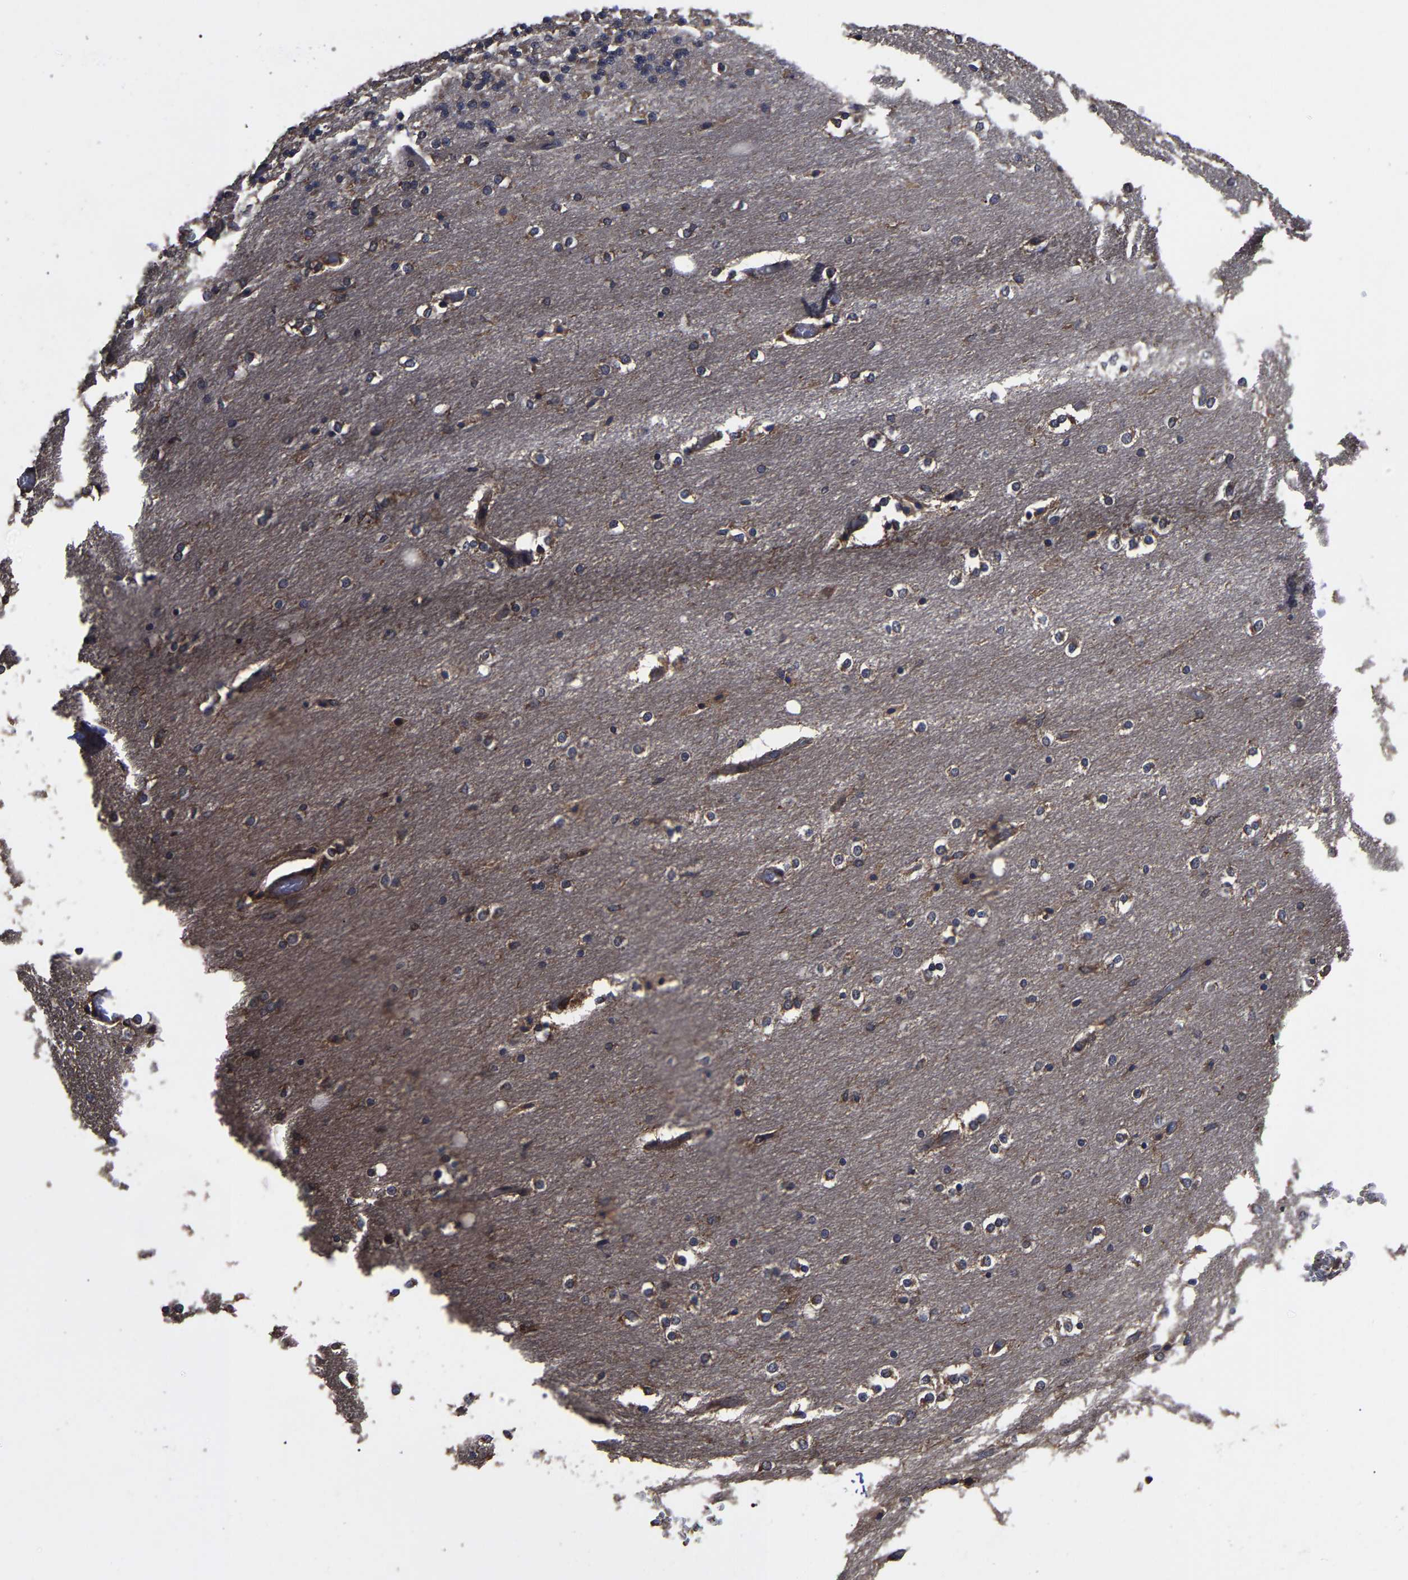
{"staining": {"intensity": "weak", "quantity": "25%-75%", "location": "cytoplasmic/membranous"}, "tissue": "cerebellum", "cell_type": "Cells in granular layer", "image_type": "normal", "snomed": [{"axis": "morphology", "description": "Normal tissue, NOS"}, {"axis": "topography", "description": "Cerebellum"}], "caption": "Protein staining reveals weak cytoplasmic/membranous positivity in about 25%-75% of cells in granular layer in unremarkable cerebellum.", "gene": "ITCH", "patient": {"sex": "female", "age": 54}}